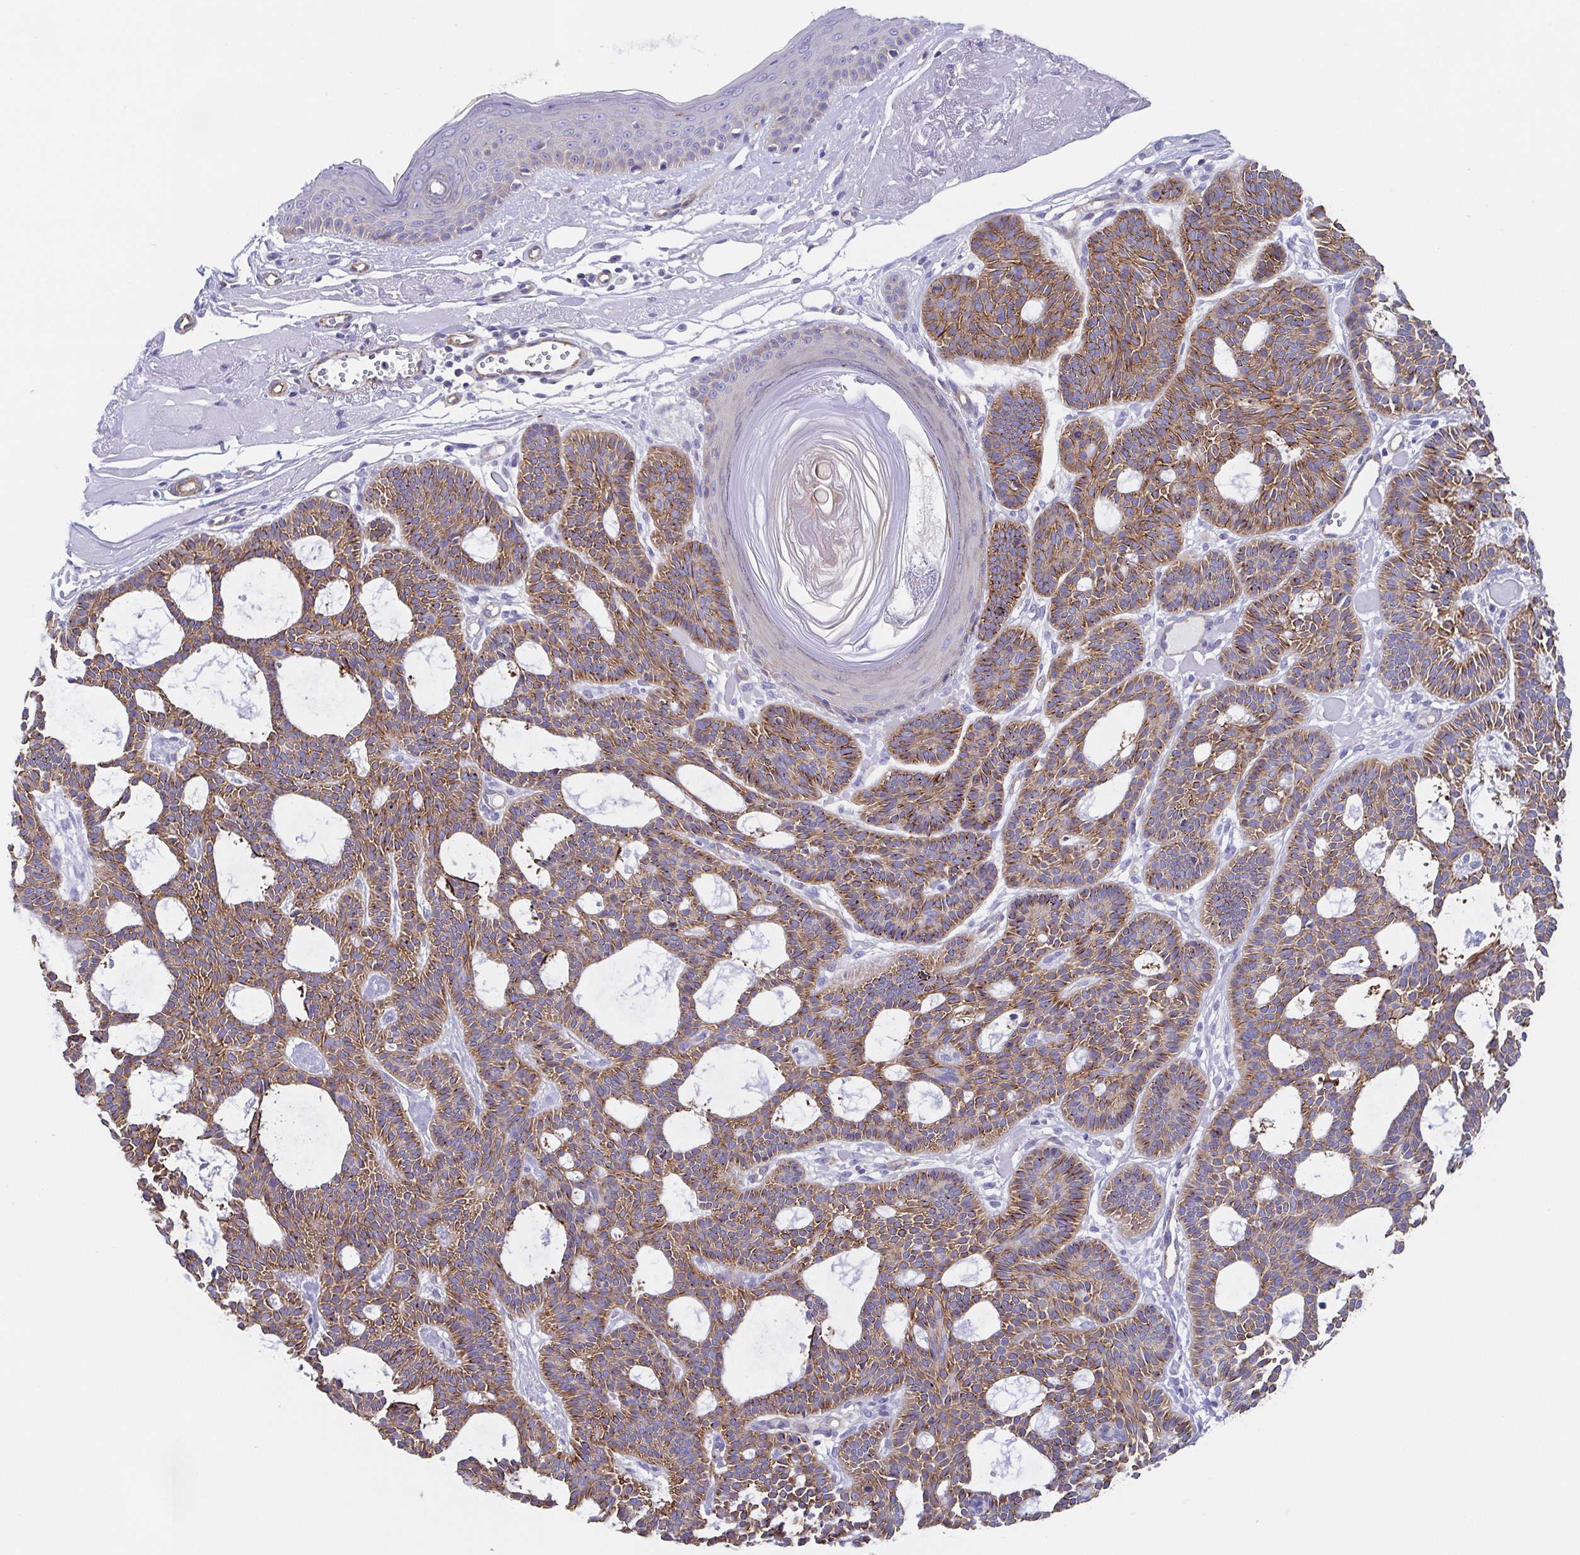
{"staining": {"intensity": "moderate", "quantity": ">75%", "location": "cytoplasmic/membranous"}, "tissue": "skin cancer", "cell_type": "Tumor cells", "image_type": "cancer", "snomed": [{"axis": "morphology", "description": "Basal cell carcinoma"}, {"axis": "topography", "description": "Skin"}], "caption": "Immunohistochemical staining of skin cancer (basal cell carcinoma) displays medium levels of moderate cytoplasmic/membranous positivity in approximately >75% of tumor cells.", "gene": "TRAM2", "patient": {"sex": "male", "age": 85}}